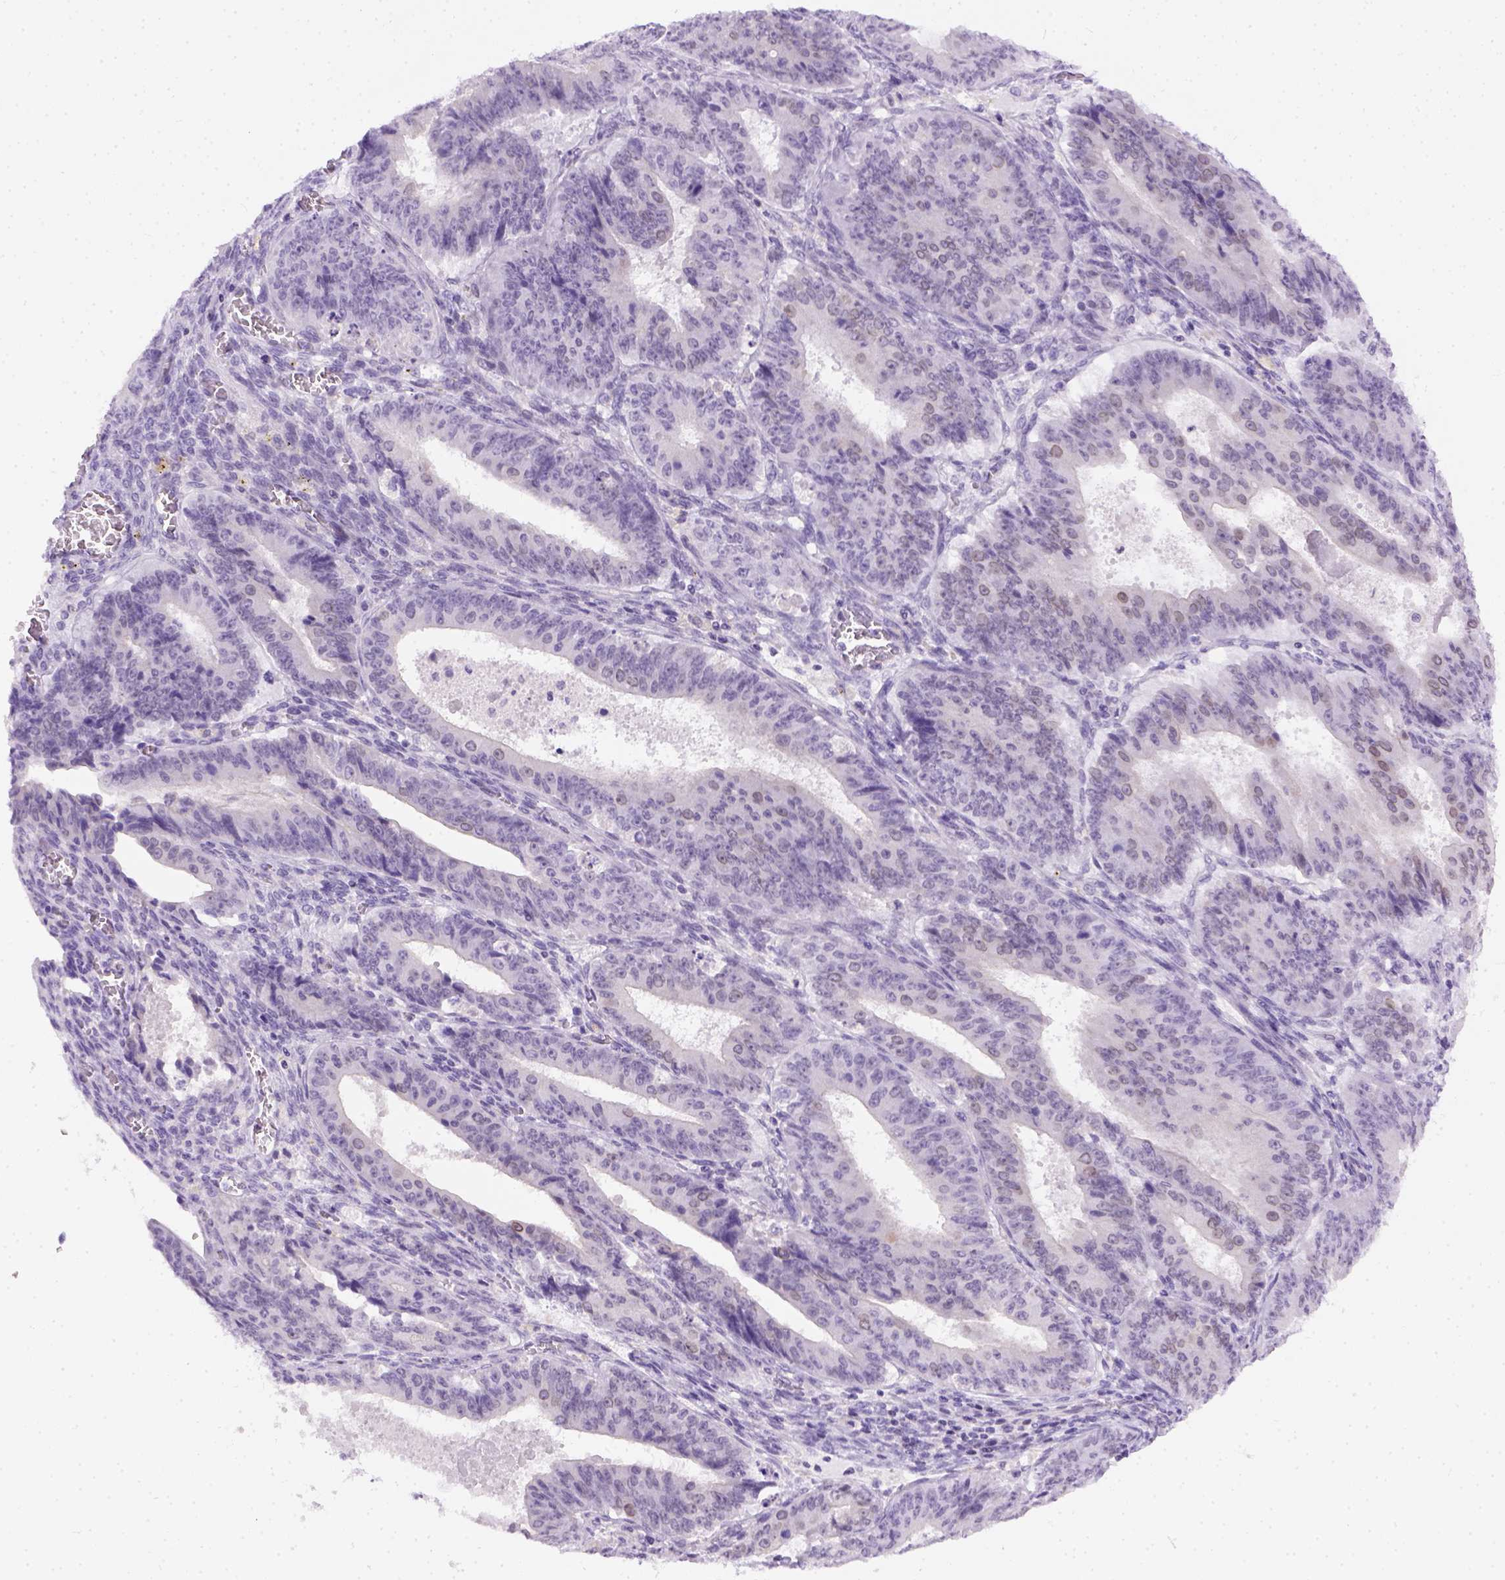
{"staining": {"intensity": "negative", "quantity": "none", "location": "none"}, "tissue": "ovarian cancer", "cell_type": "Tumor cells", "image_type": "cancer", "snomed": [{"axis": "morphology", "description": "Carcinoma, endometroid"}, {"axis": "topography", "description": "Ovary"}], "caption": "Immunohistochemistry of ovarian endometroid carcinoma exhibits no expression in tumor cells.", "gene": "FAM184B", "patient": {"sex": "female", "age": 42}}